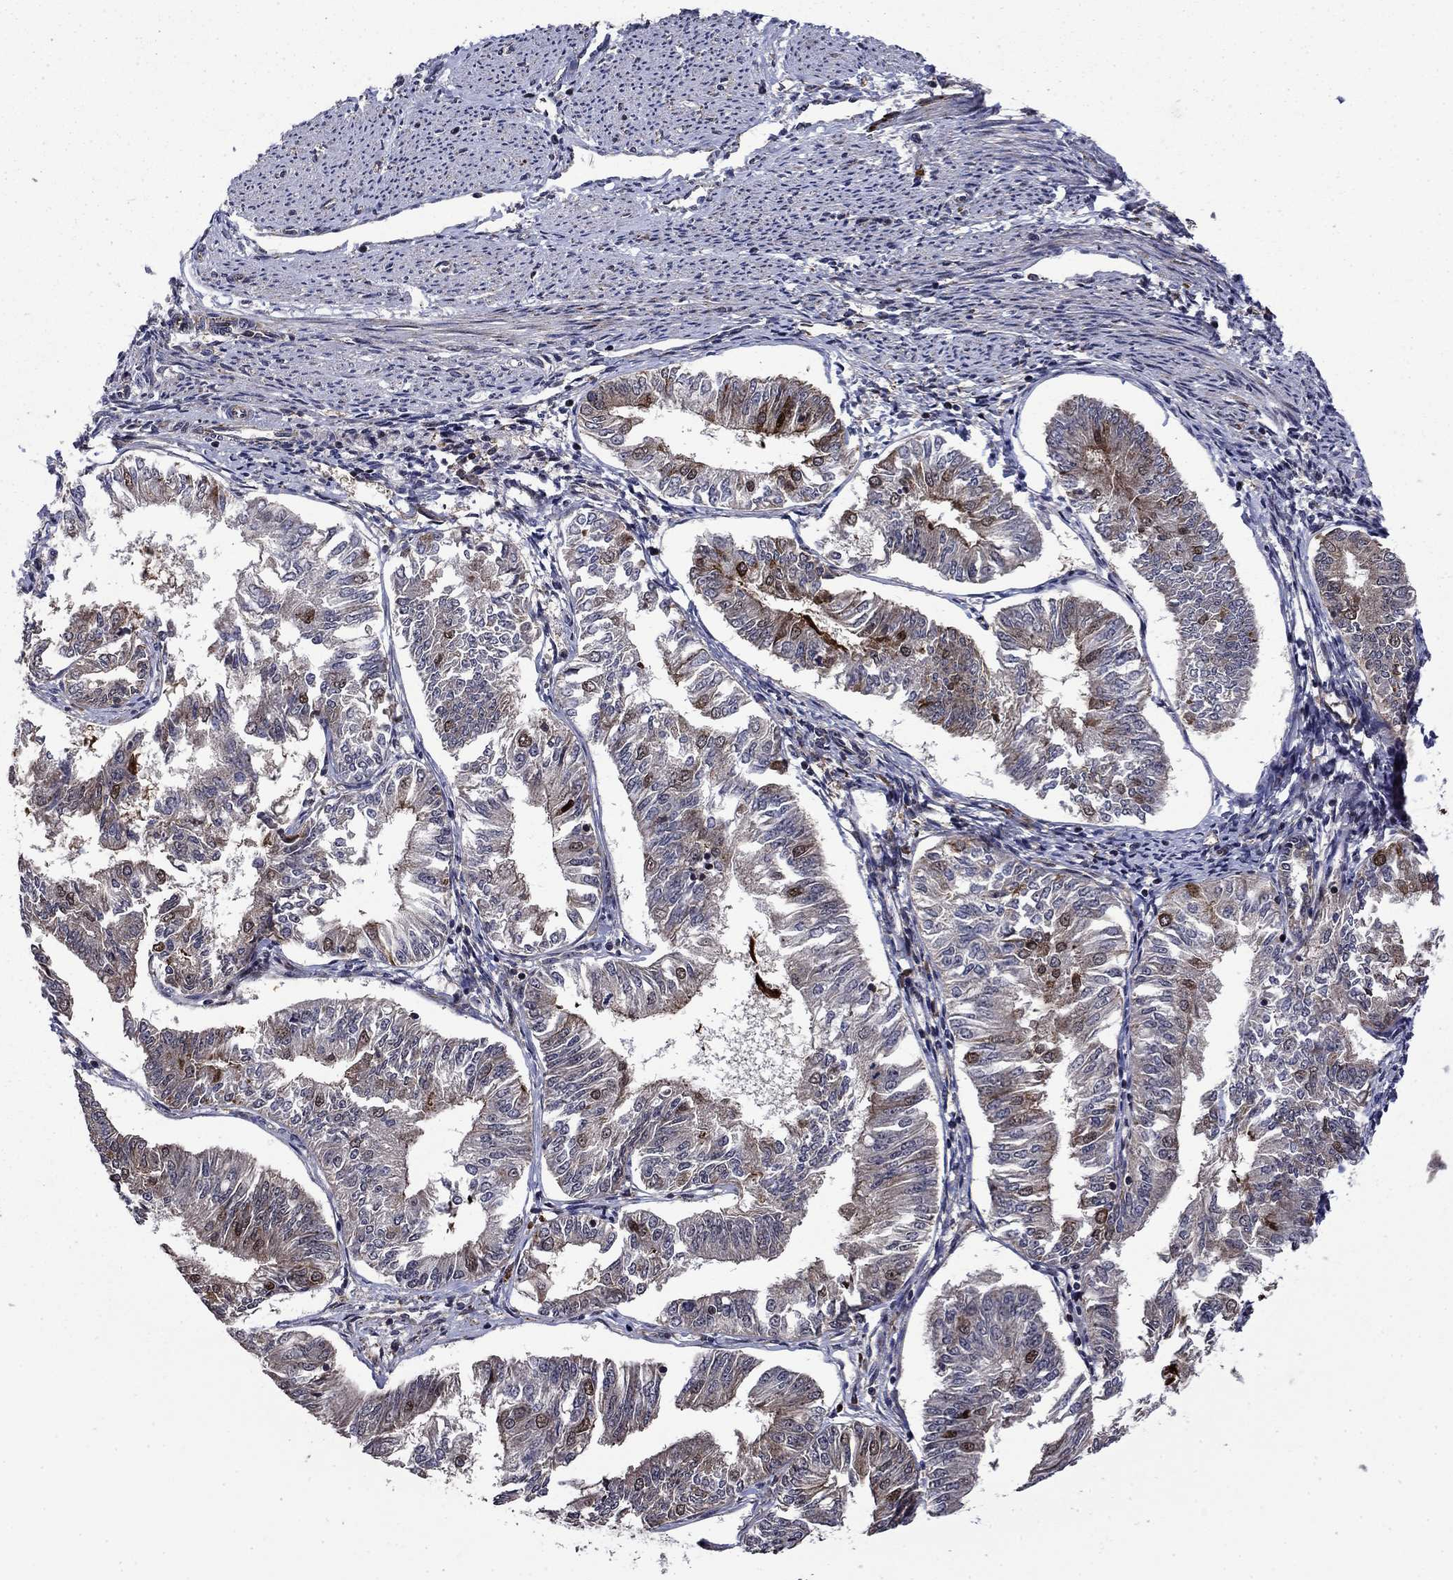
{"staining": {"intensity": "strong", "quantity": "<25%", "location": "cytoplasmic/membranous,nuclear"}, "tissue": "endometrial cancer", "cell_type": "Tumor cells", "image_type": "cancer", "snomed": [{"axis": "morphology", "description": "Adenocarcinoma, NOS"}, {"axis": "topography", "description": "Endometrium"}], "caption": "Strong cytoplasmic/membranous and nuclear protein staining is present in about <25% of tumor cells in endometrial cancer (adenocarcinoma).", "gene": "AGTPBP1", "patient": {"sex": "female", "age": 58}}